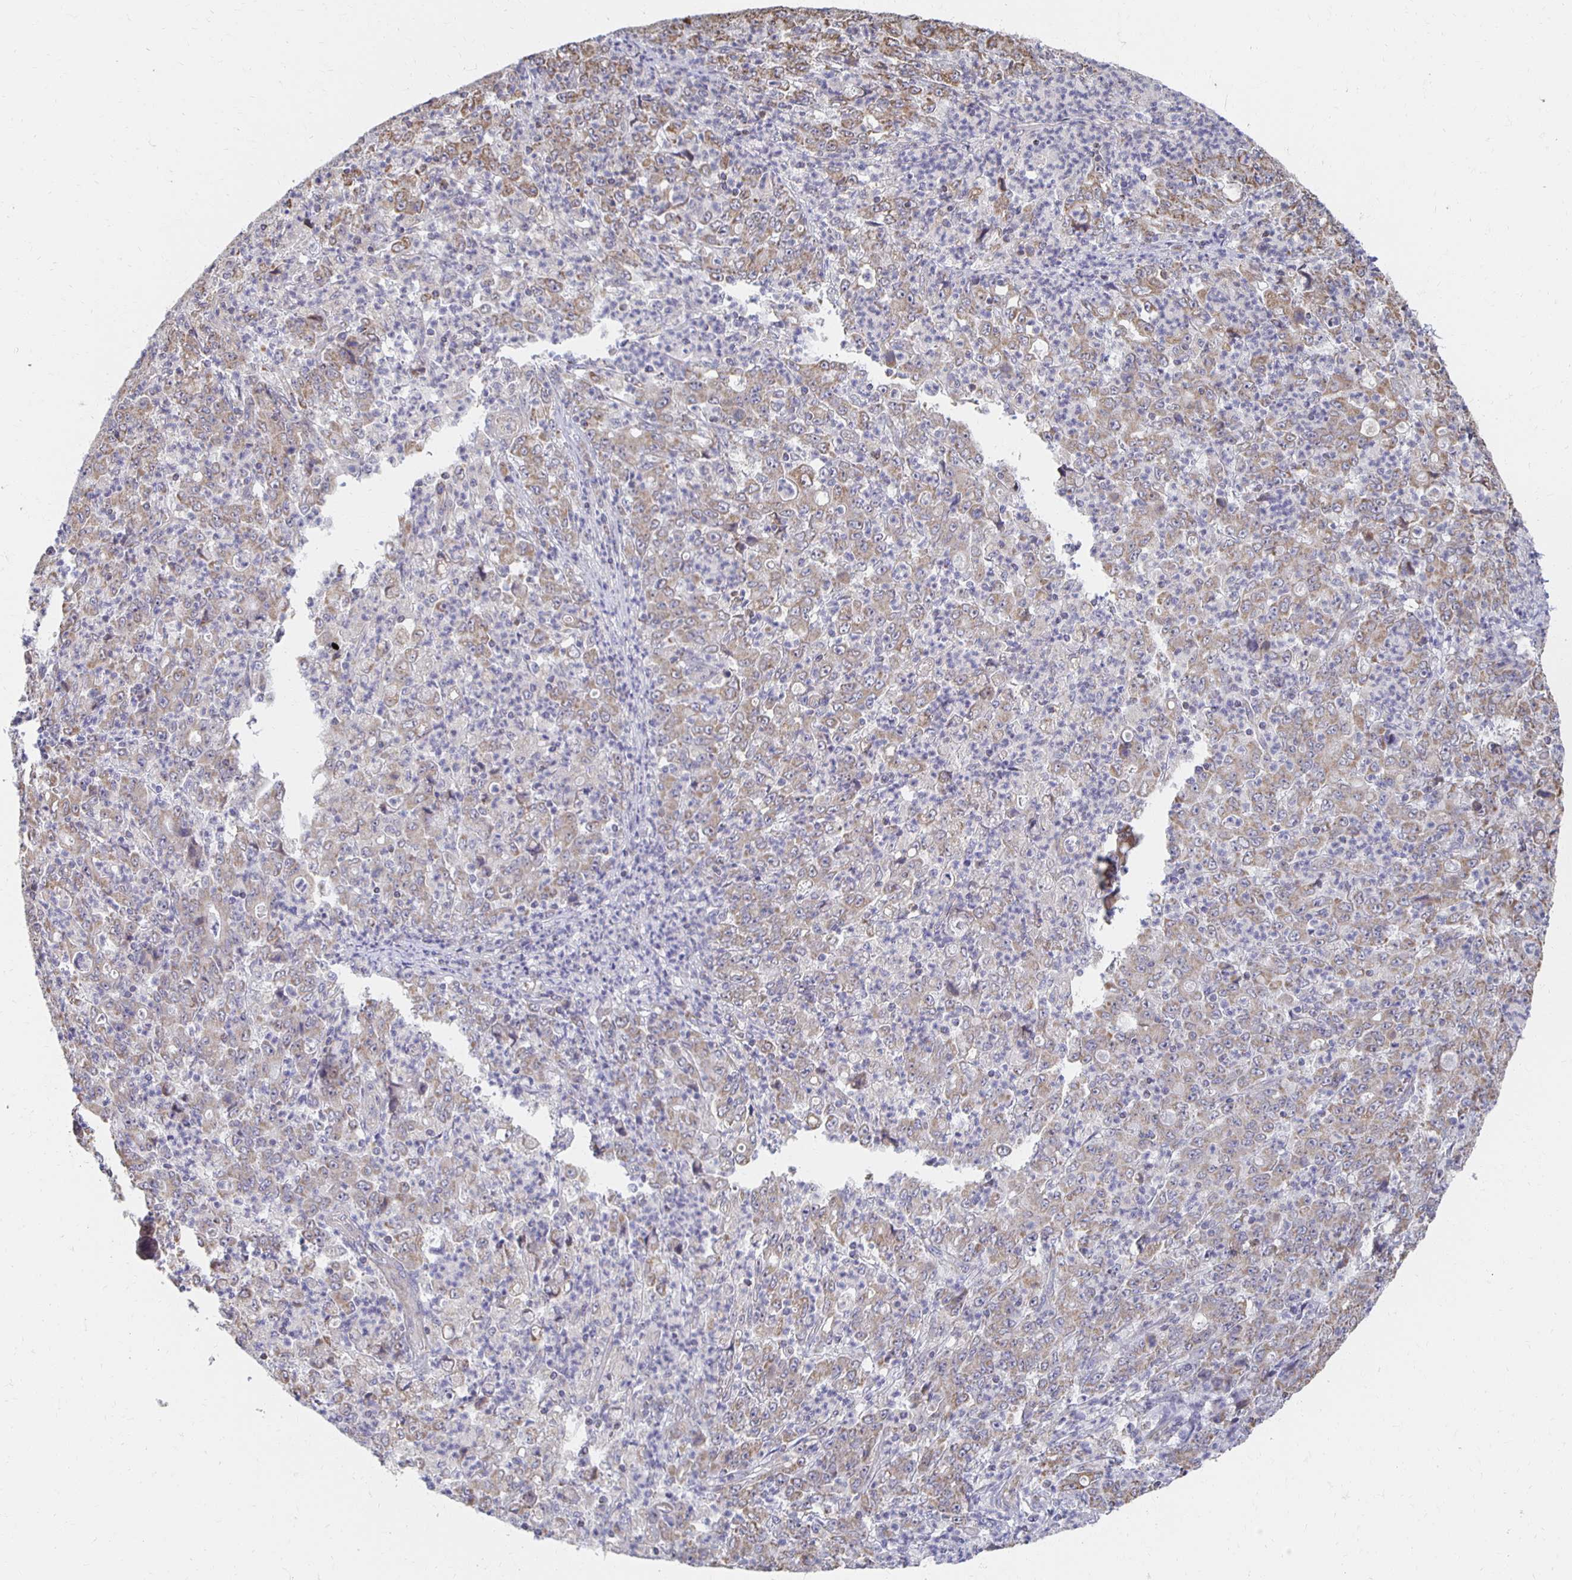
{"staining": {"intensity": "weak", "quantity": "25%-75%", "location": "cytoplasmic/membranous"}, "tissue": "stomach cancer", "cell_type": "Tumor cells", "image_type": "cancer", "snomed": [{"axis": "morphology", "description": "Adenocarcinoma, NOS"}, {"axis": "topography", "description": "Stomach, lower"}], "caption": "Stomach cancer stained for a protein exhibits weak cytoplasmic/membranous positivity in tumor cells. Nuclei are stained in blue.", "gene": "NKX2-8", "patient": {"sex": "female", "age": 71}}